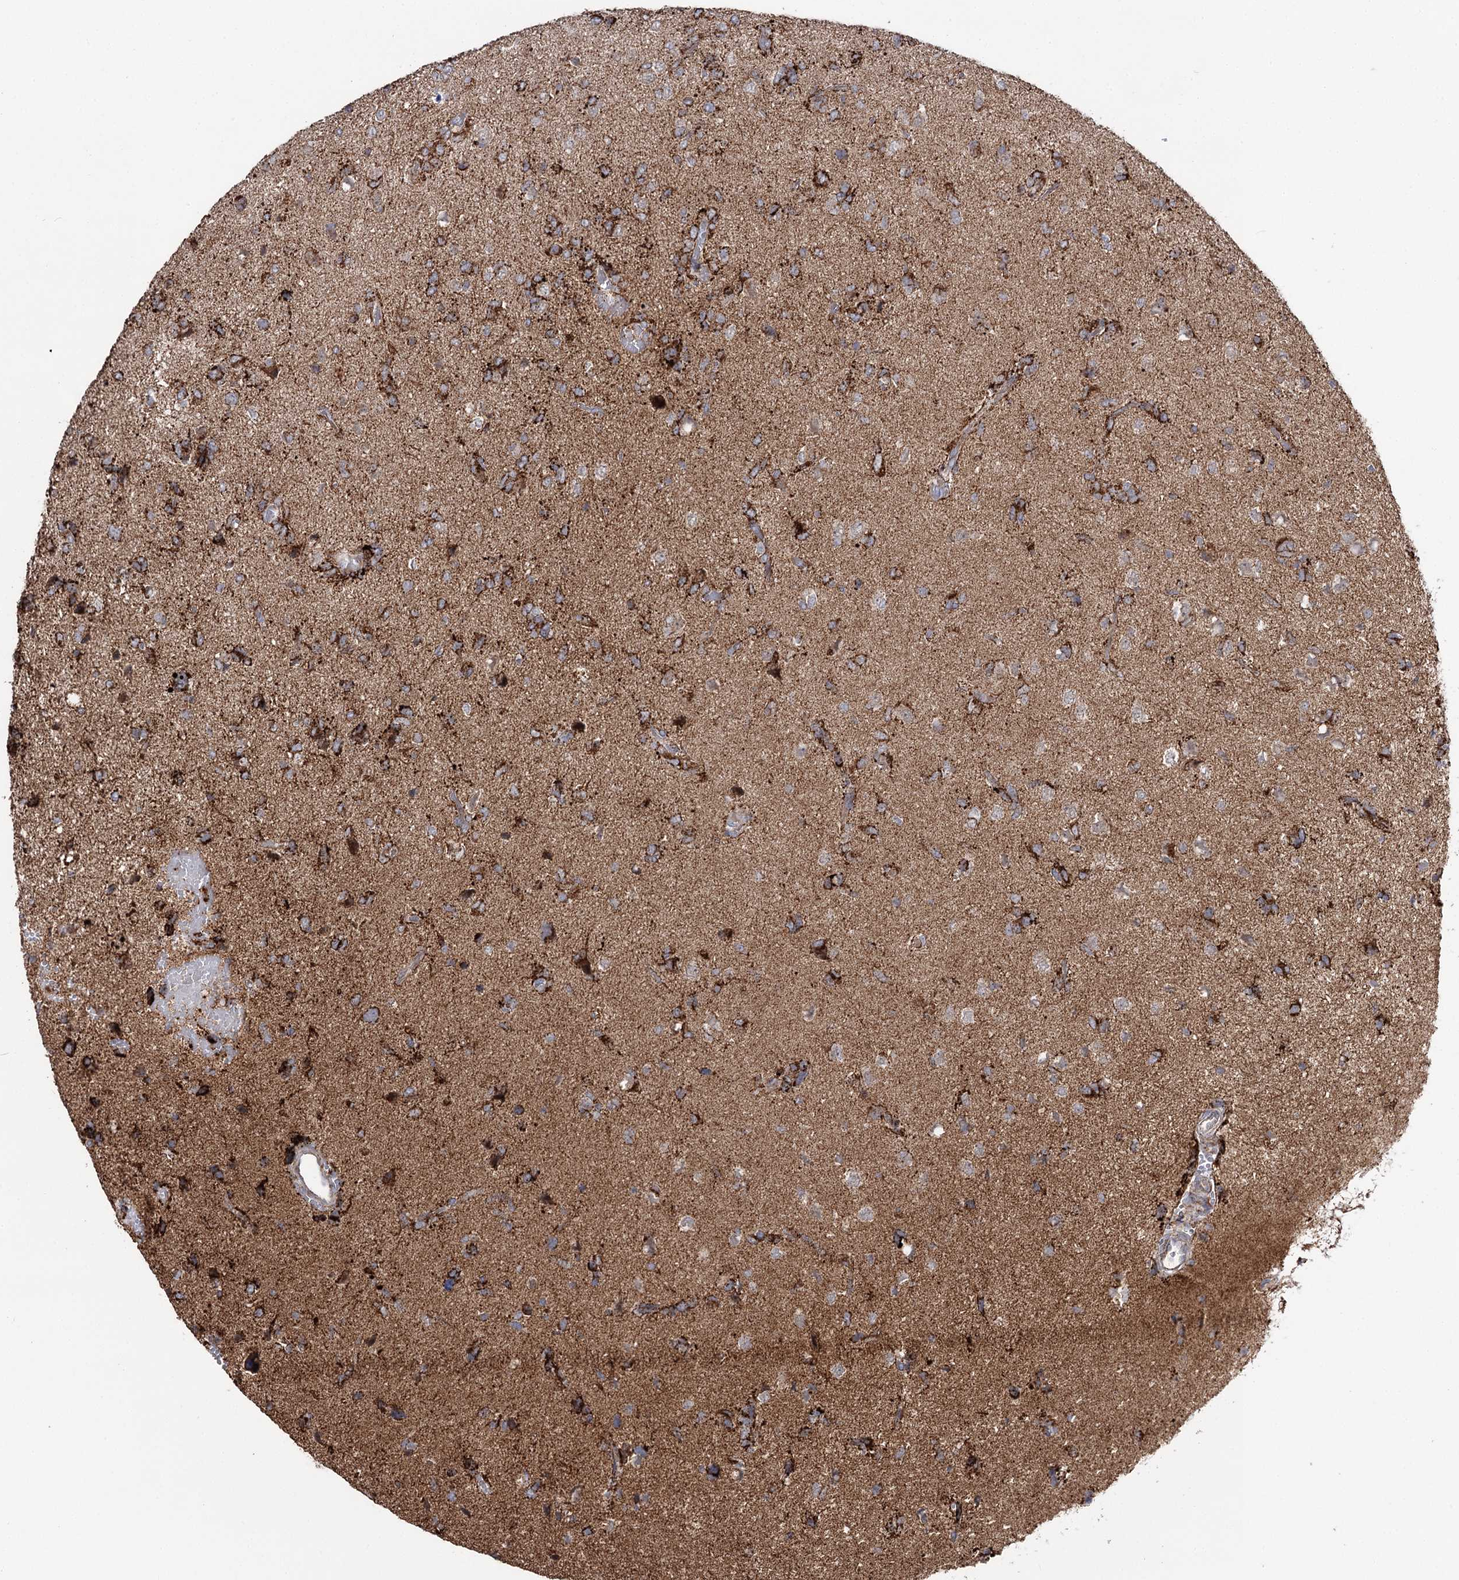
{"staining": {"intensity": "strong", "quantity": "25%-75%", "location": "cytoplasmic/membranous"}, "tissue": "glioma", "cell_type": "Tumor cells", "image_type": "cancer", "snomed": [{"axis": "morphology", "description": "Glioma, malignant, High grade"}, {"axis": "topography", "description": "Brain"}], "caption": "The immunohistochemical stain labels strong cytoplasmic/membranous expression in tumor cells of glioma tissue.", "gene": "CBR4", "patient": {"sex": "female", "age": 59}}